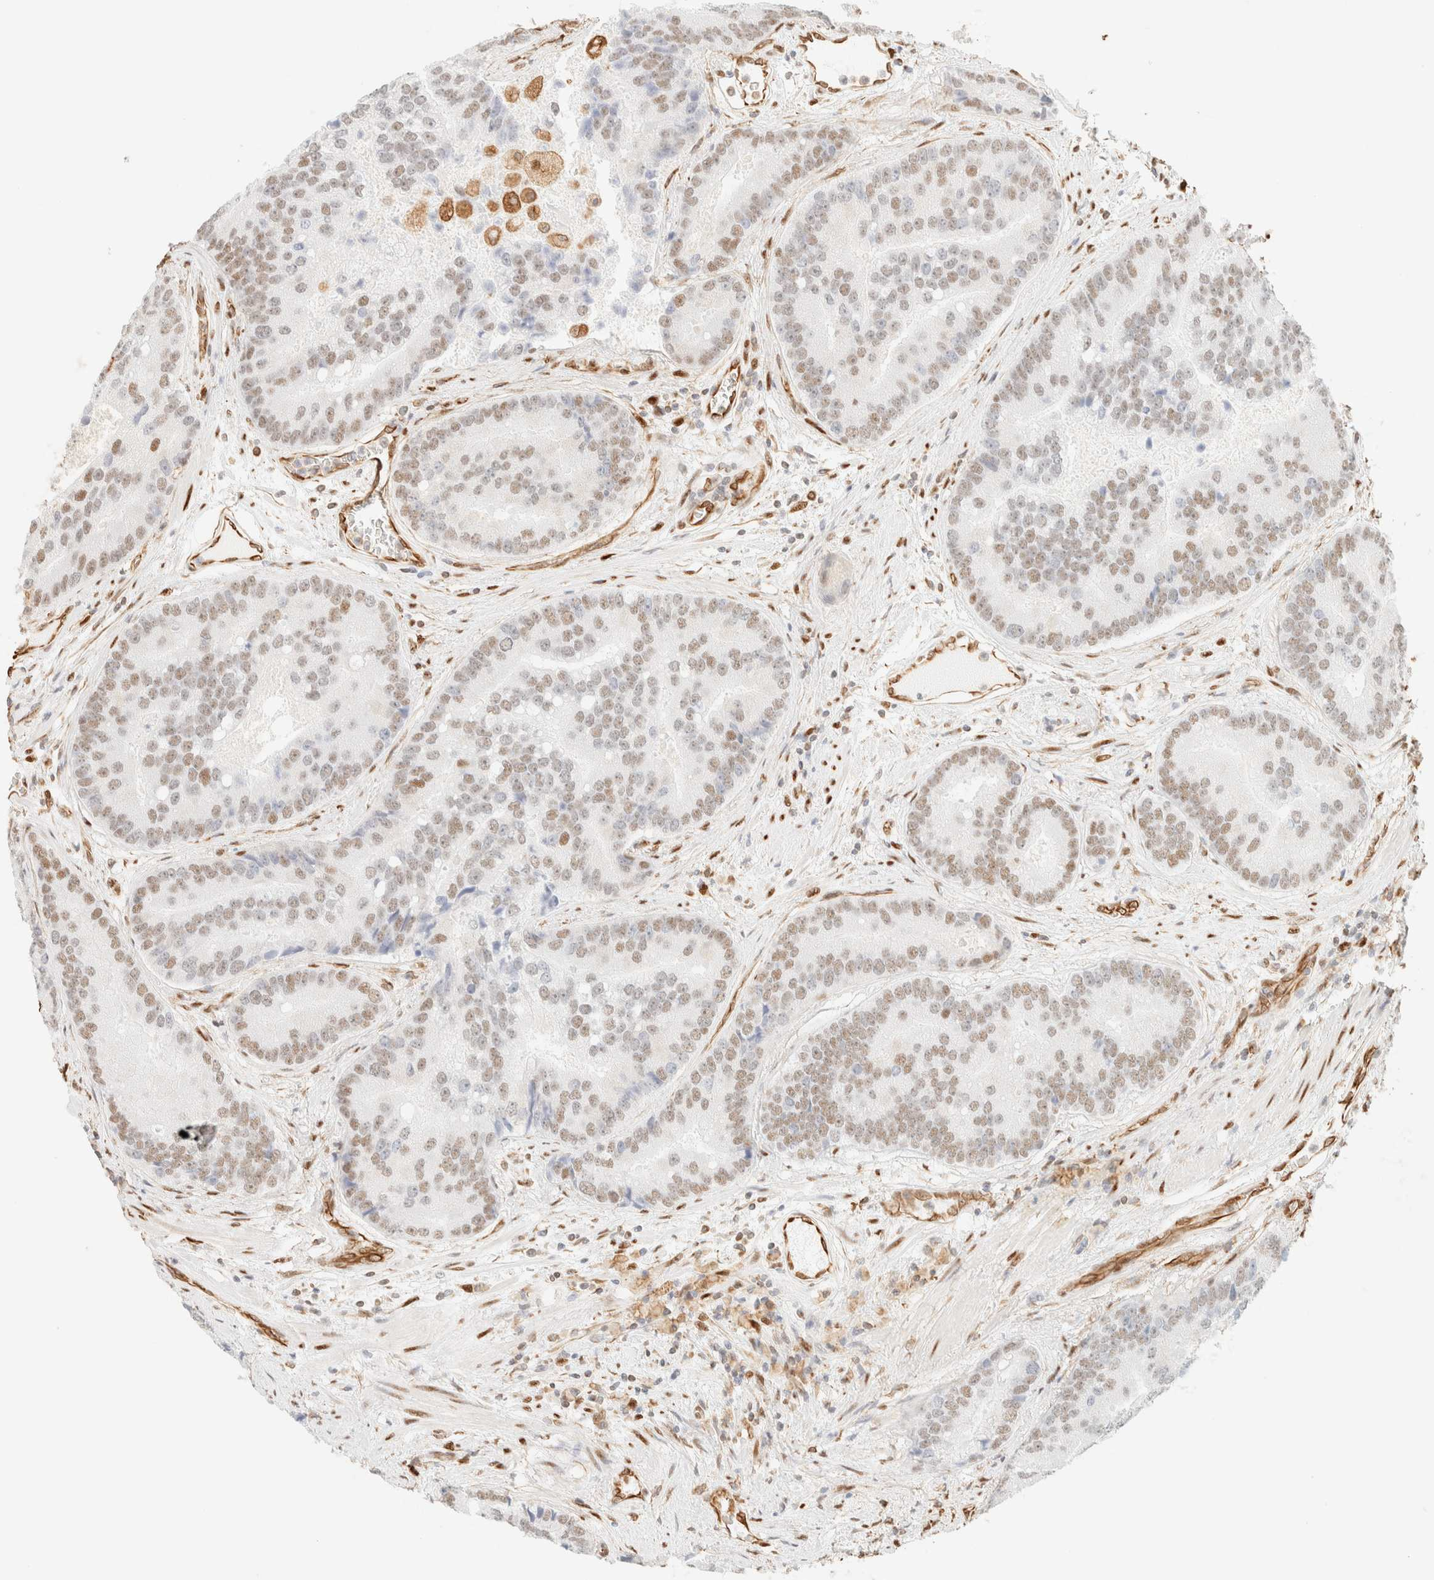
{"staining": {"intensity": "weak", "quantity": ">75%", "location": "nuclear"}, "tissue": "prostate cancer", "cell_type": "Tumor cells", "image_type": "cancer", "snomed": [{"axis": "morphology", "description": "Adenocarcinoma, High grade"}, {"axis": "topography", "description": "Prostate"}], "caption": "Approximately >75% of tumor cells in prostate adenocarcinoma (high-grade) show weak nuclear protein staining as visualized by brown immunohistochemical staining.", "gene": "ZSCAN18", "patient": {"sex": "male", "age": 70}}